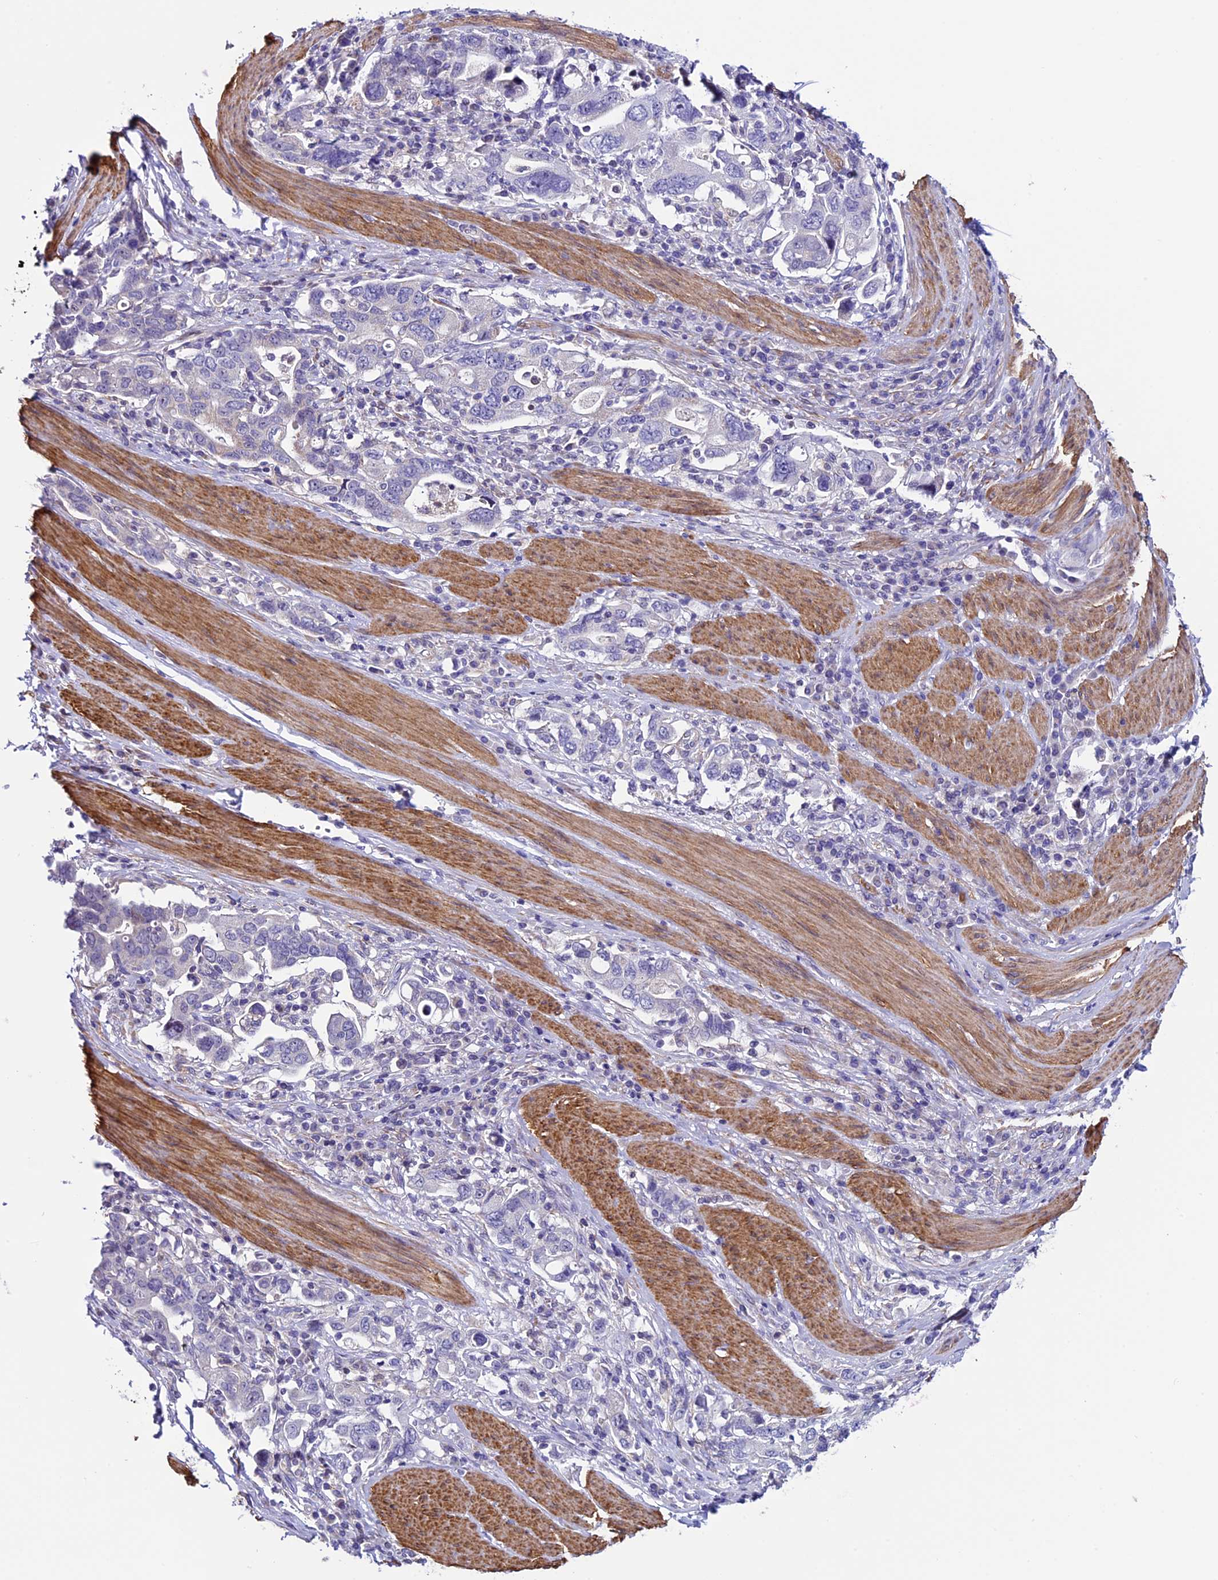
{"staining": {"intensity": "negative", "quantity": "none", "location": "none"}, "tissue": "stomach cancer", "cell_type": "Tumor cells", "image_type": "cancer", "snomed": [{"axis": "morphology", "description": "Adenocarcinoma, NOS"}, {"axis": "topography", "description": "Stomach, upper"}, {"axis": "topography", "description": "Stomach"}], "caption": "Immunohistochemistry of adenocarcinoma (stomach) shows no expression in tumor cells. Nuclei are stained in blue.", "gene": "IGSF6", "patient": {"sex": "male", "age": 62}}